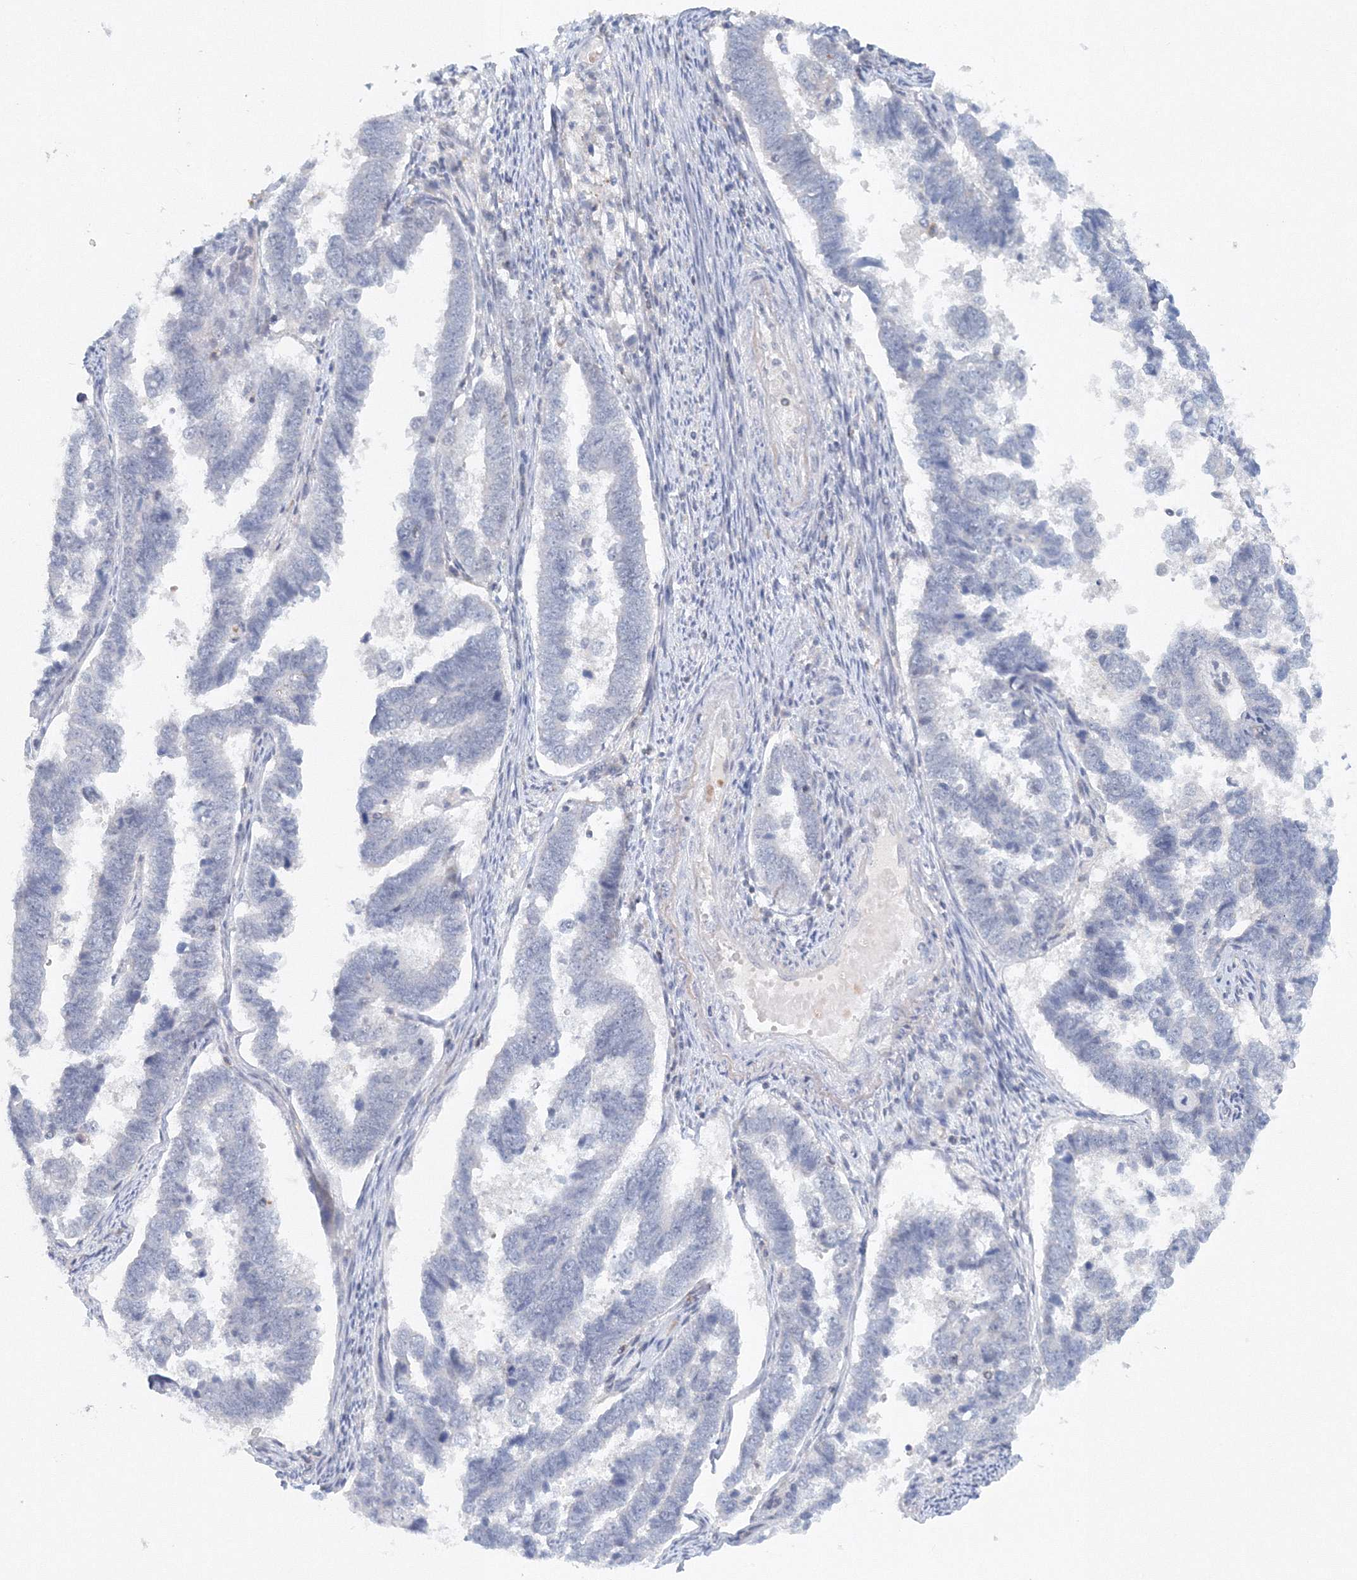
{"staining": {"intensity": "negative", "quantity": "none", "location": "none"}, "tissue": "endometrial cancer", "cell_type": "Tumor cells", "image_type": "cancer", "snomed": [{"axis": "morphology", "description": "Adenocarcinoma, NOS"}, {"axis": "topography", "description": "Endometrium"}], "caption": "Tumor cells are negative for protein expression in human endometrial adenocarcinoma.", "gene": "SH3BP5", "patient": {"sex": "female", "age": 75}}